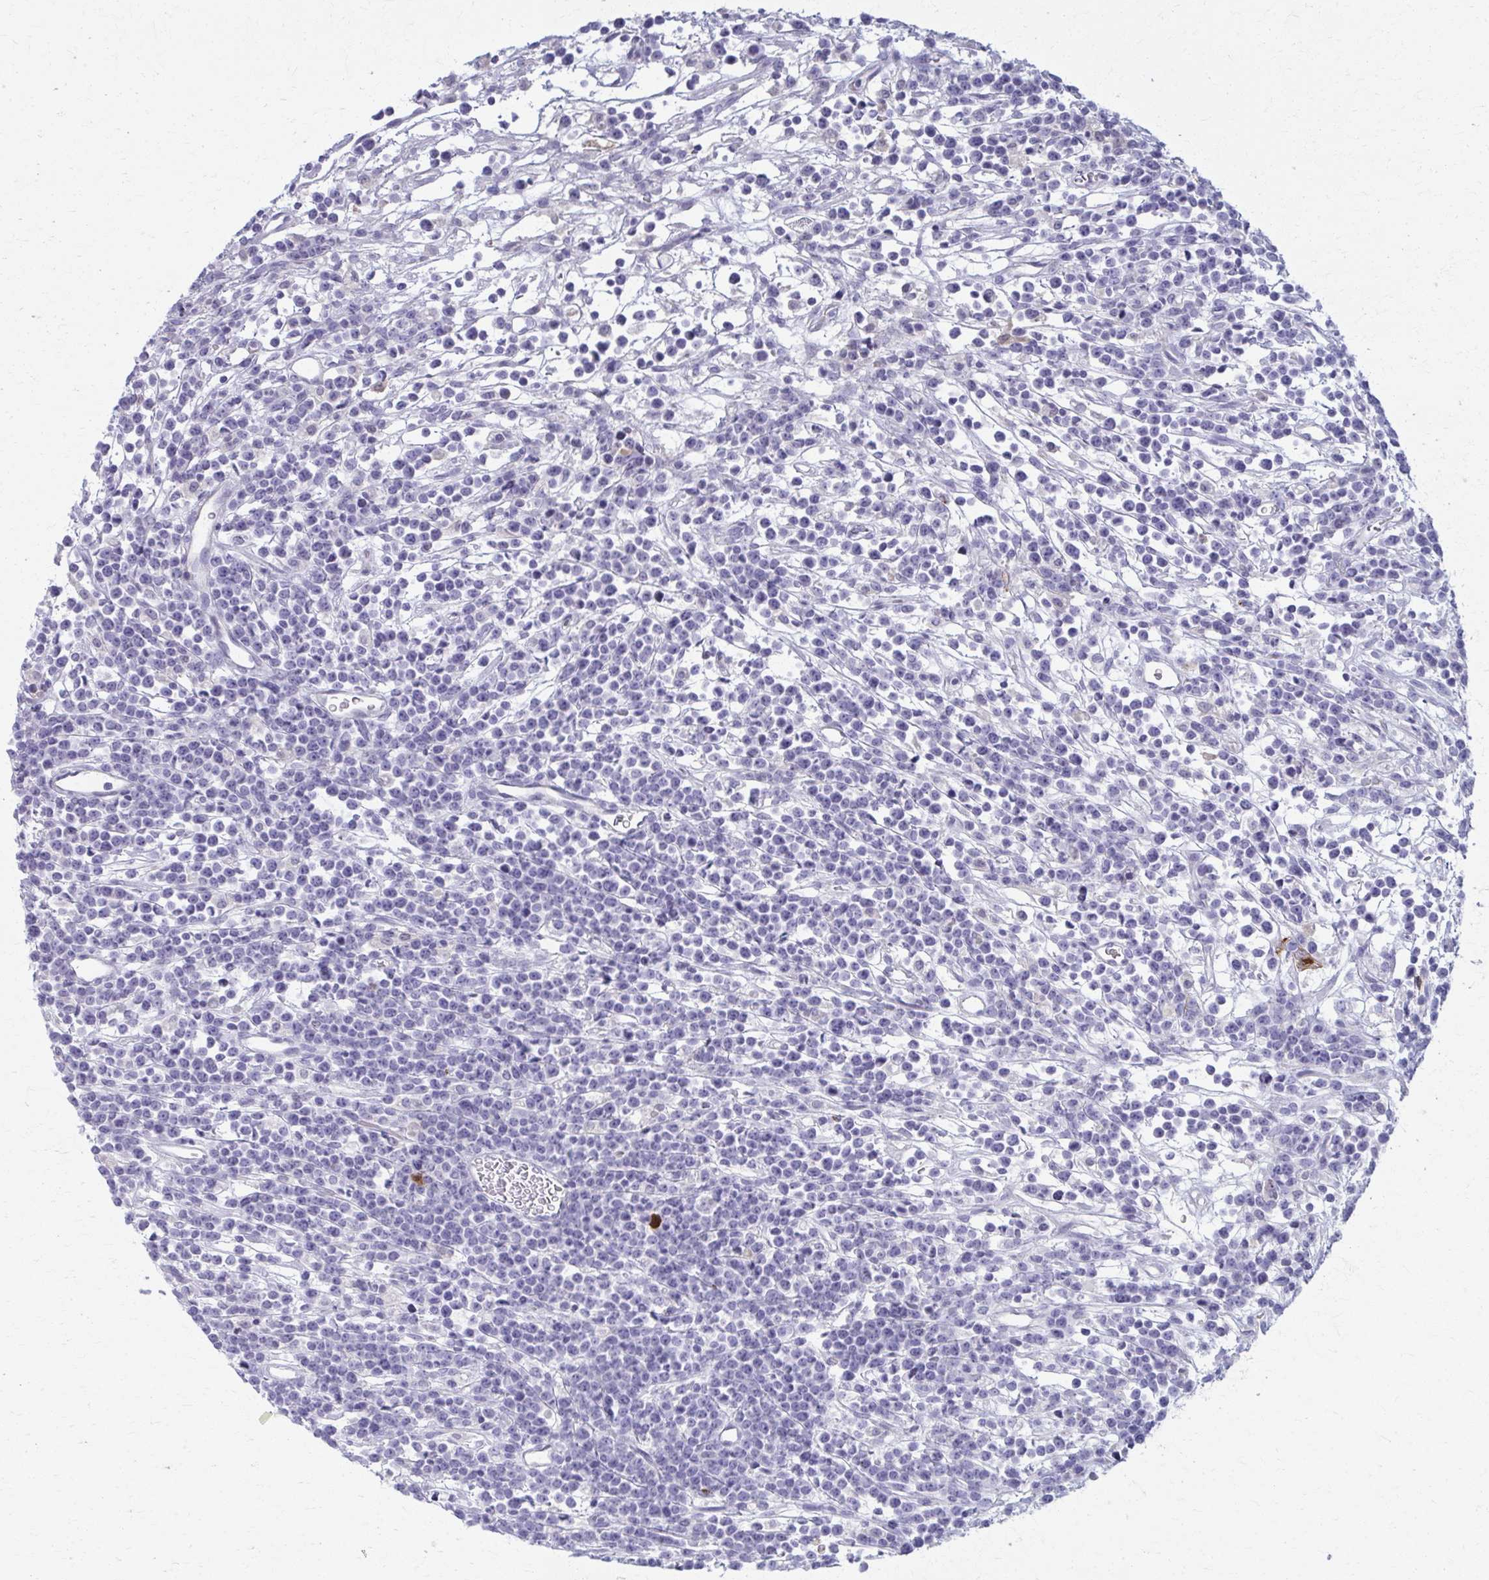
{"staining": {"intensity": "negative", "quantity": "none", "location": "none"}, "tissue": "lymphoma", "cell_type": "Tumor cells", "image_type": "cancer", "snomed": [{"axis": "morphology", "description": "Malignant lymphoma, non-Hodgkin's type, High grade"}, {"axis": "topography", "description": "Ovary"}], "caption": "IHC micrograph of malignant lymphoma, non-Hodgkin's type (high-grade) stained for a protein (brown), which shows no positivity in tumor cells.", "gene": "OR4M1", "patient": {"sex": "female", "age": 56}}